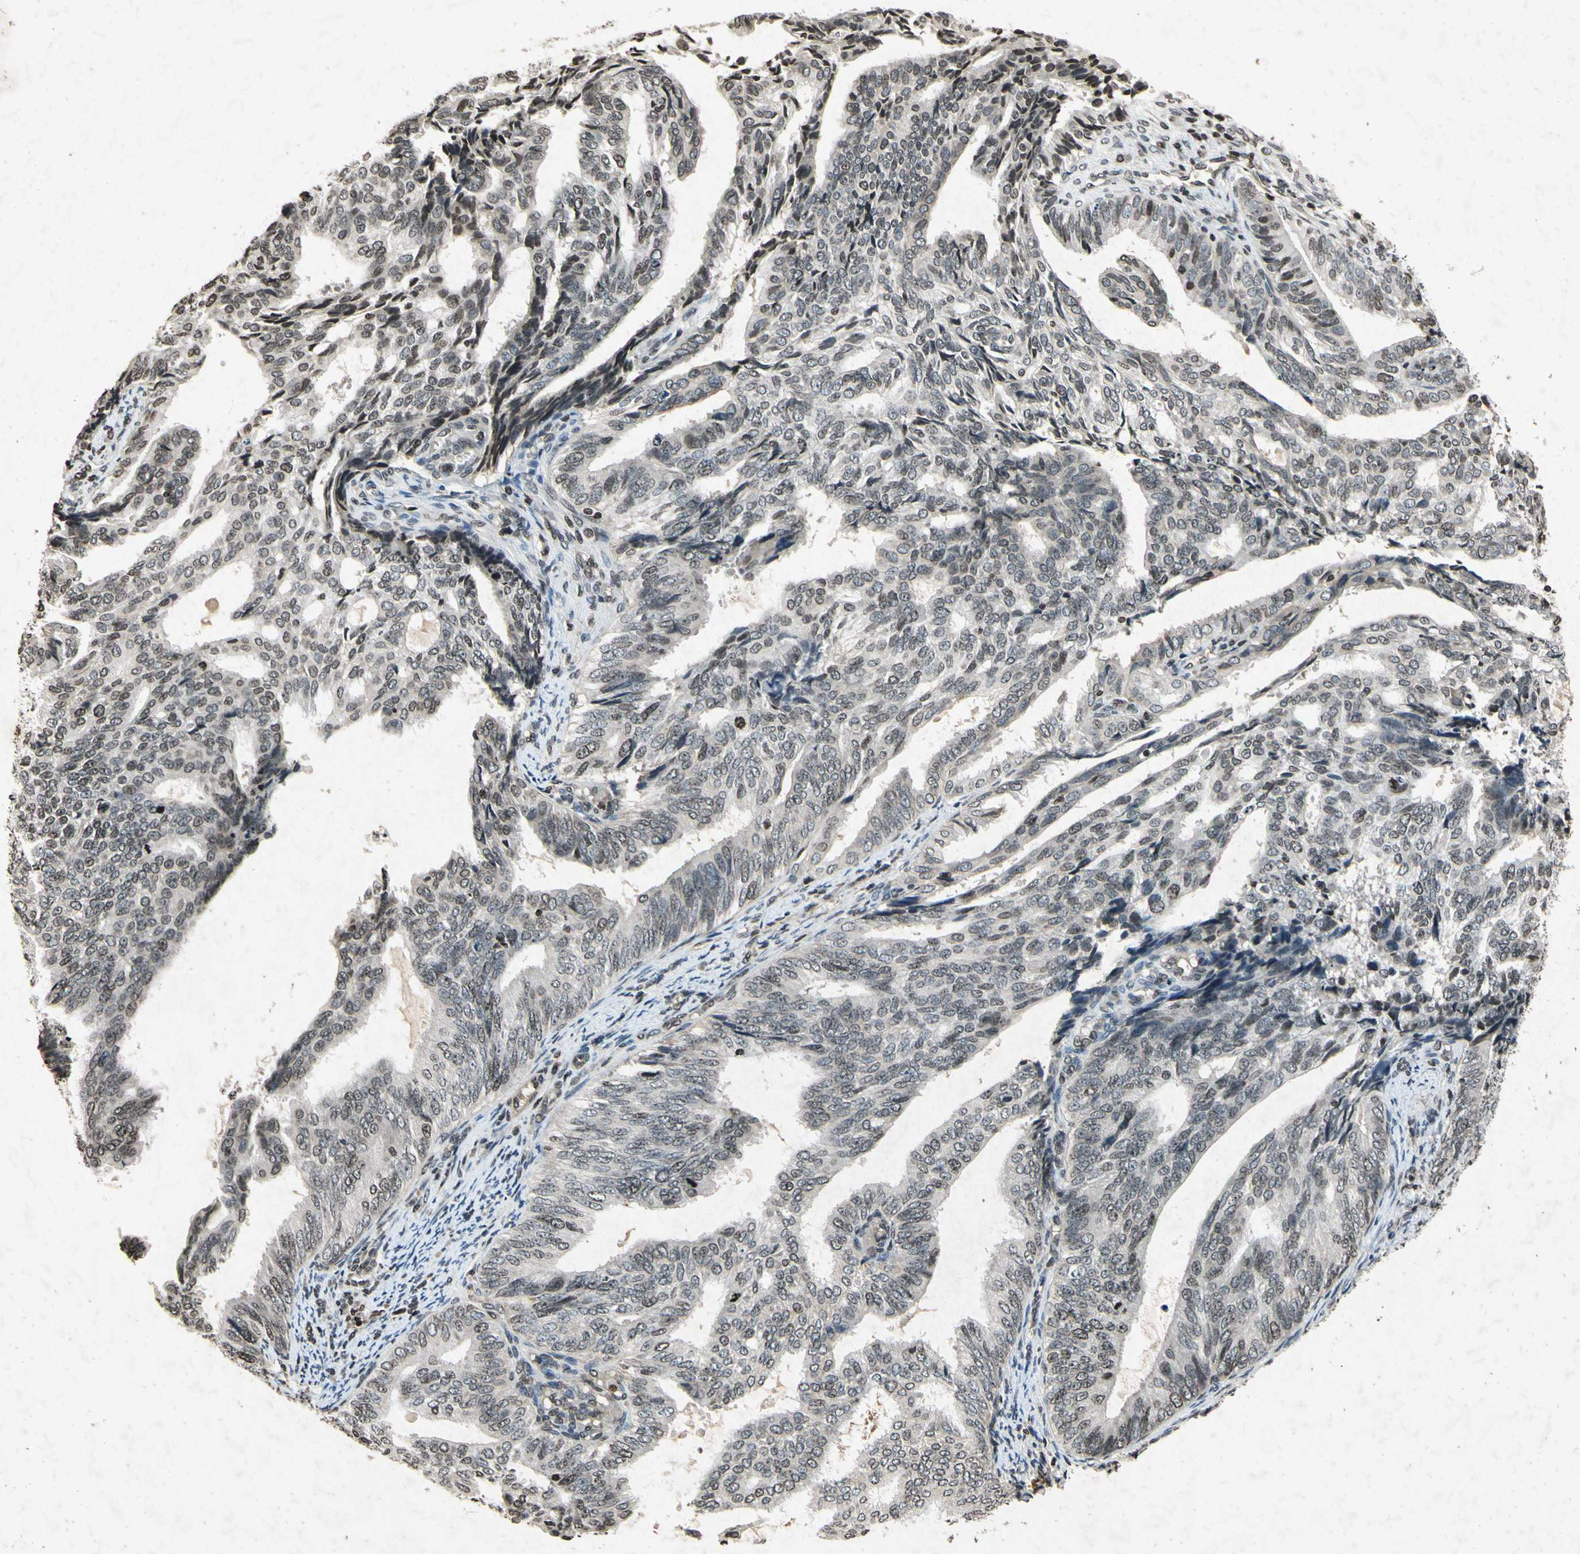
{"staining": {"intensity": "negative", "quantity": "none", "location": "none"}, "tissue": "endometrial cancer", "cell_type": "Tumor cells", "image_type": "cancer", "snomed": [{"axis": "morphology", "description": "Adenocarcinoma, NOS"}, {"axis": "topography", "description": "Endometrium"}], "caption": "The histopathology image demonstrates no significant expression in tumor cells of endometrial cancer. (DAB immunohistochemistry with hematoxylin counter stain).", "gene": "HOXB3", "patient": {"sex": "female", "age": 58}}